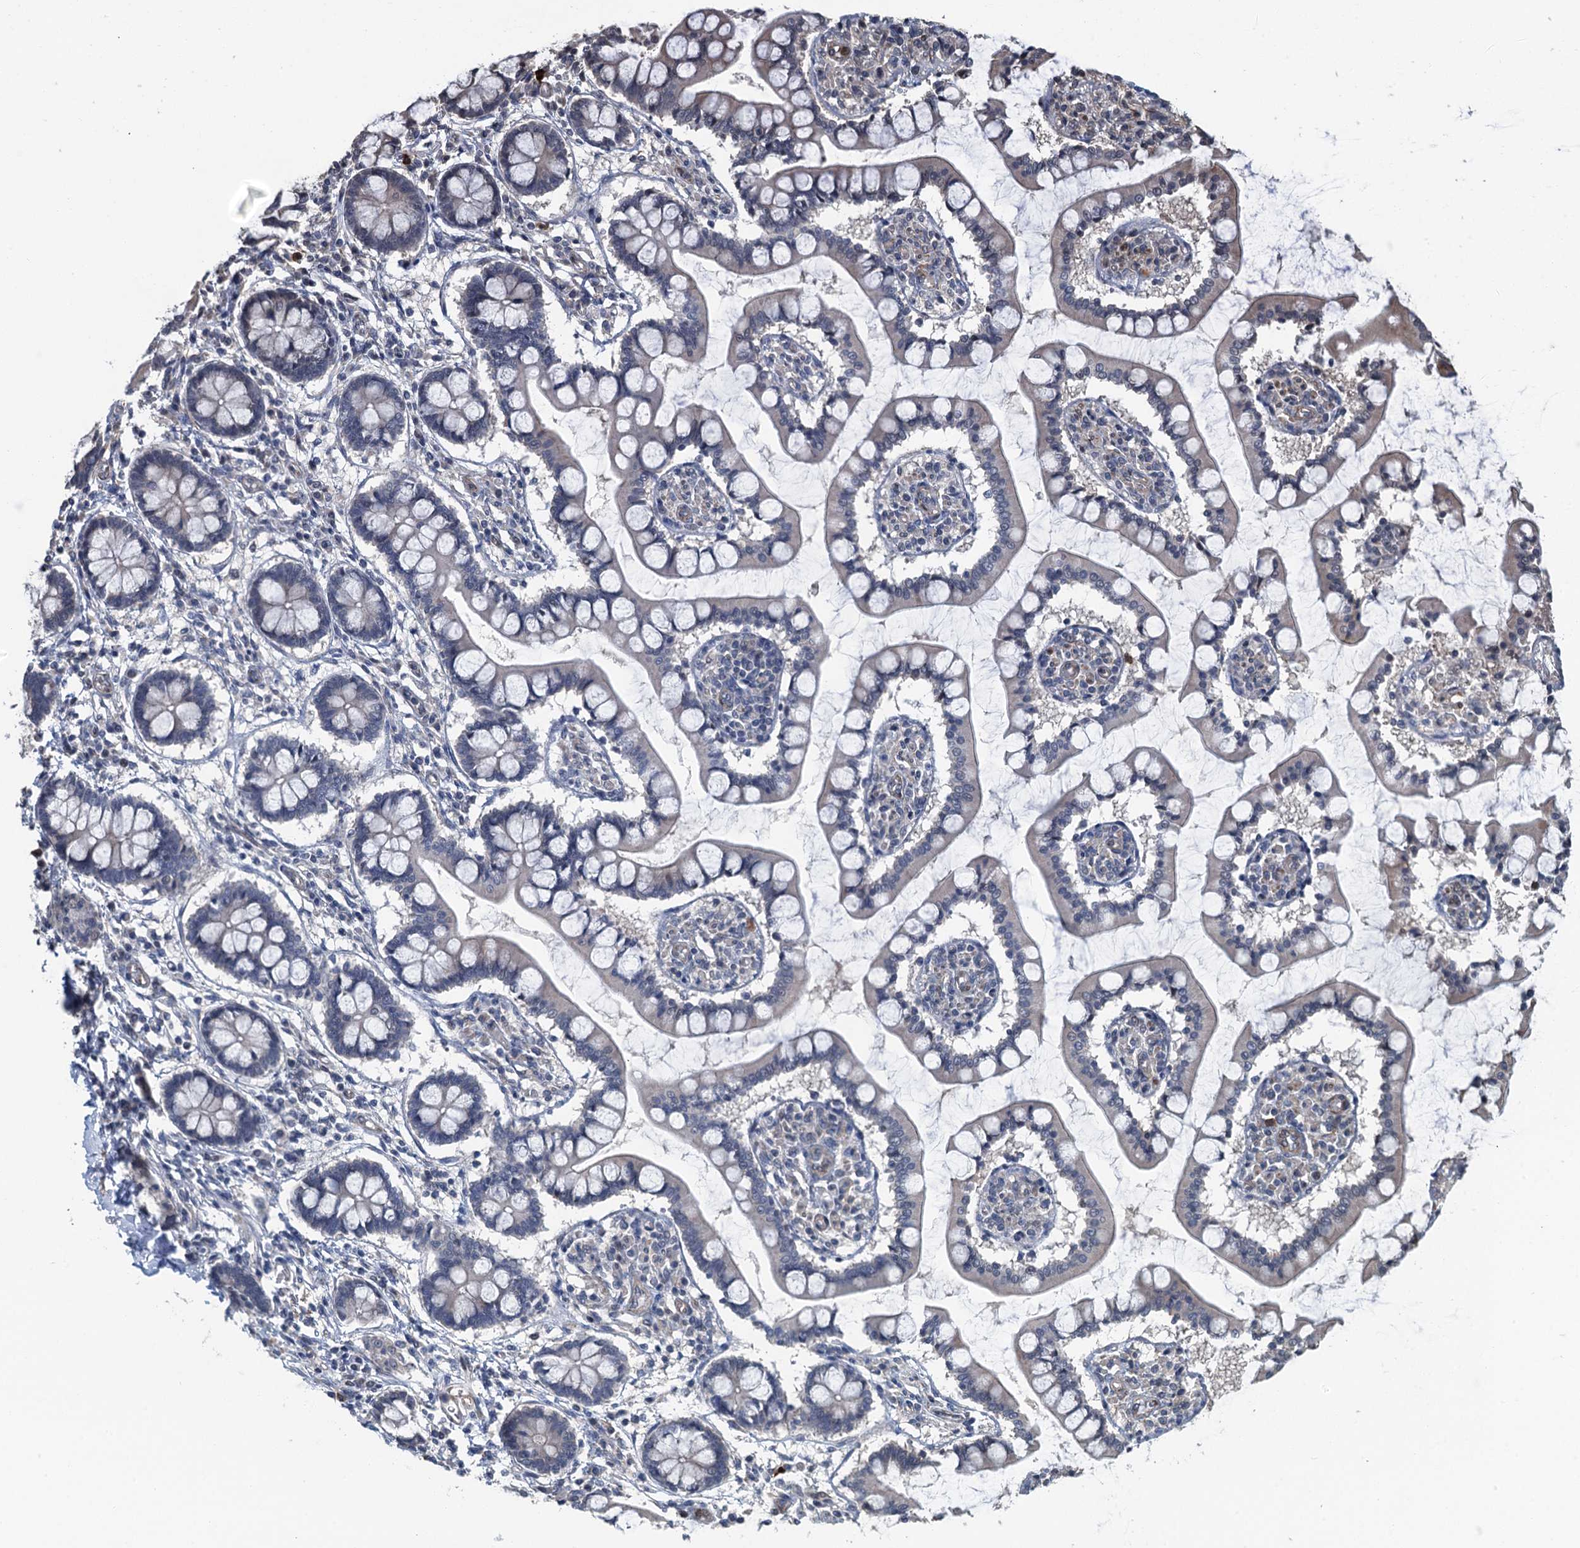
{"staining": {"intensity": "weak", "quantity": "25%-75%", "location": "cytoplasmic/membranous"}, "tissue": "small intestine", "cell_type": "Glandular cells", "image_type": "normal", "snomed": [{"axis": "morphology", "description": "Normal tissue, NOS"}, {"axis": "topography", "description": "Small intestine"}], "caption": "Weak cytoplasmic/membranous staining is identified in approximately 25%-75% of glandular cells in normal small intestine. The protein is stained brown, and the nuclei are stained in blue (DAB IHC with brightfield microscopy, high magnification).", "gene": "WHAMM", "patient": {"sex": "male", "age": 52}}